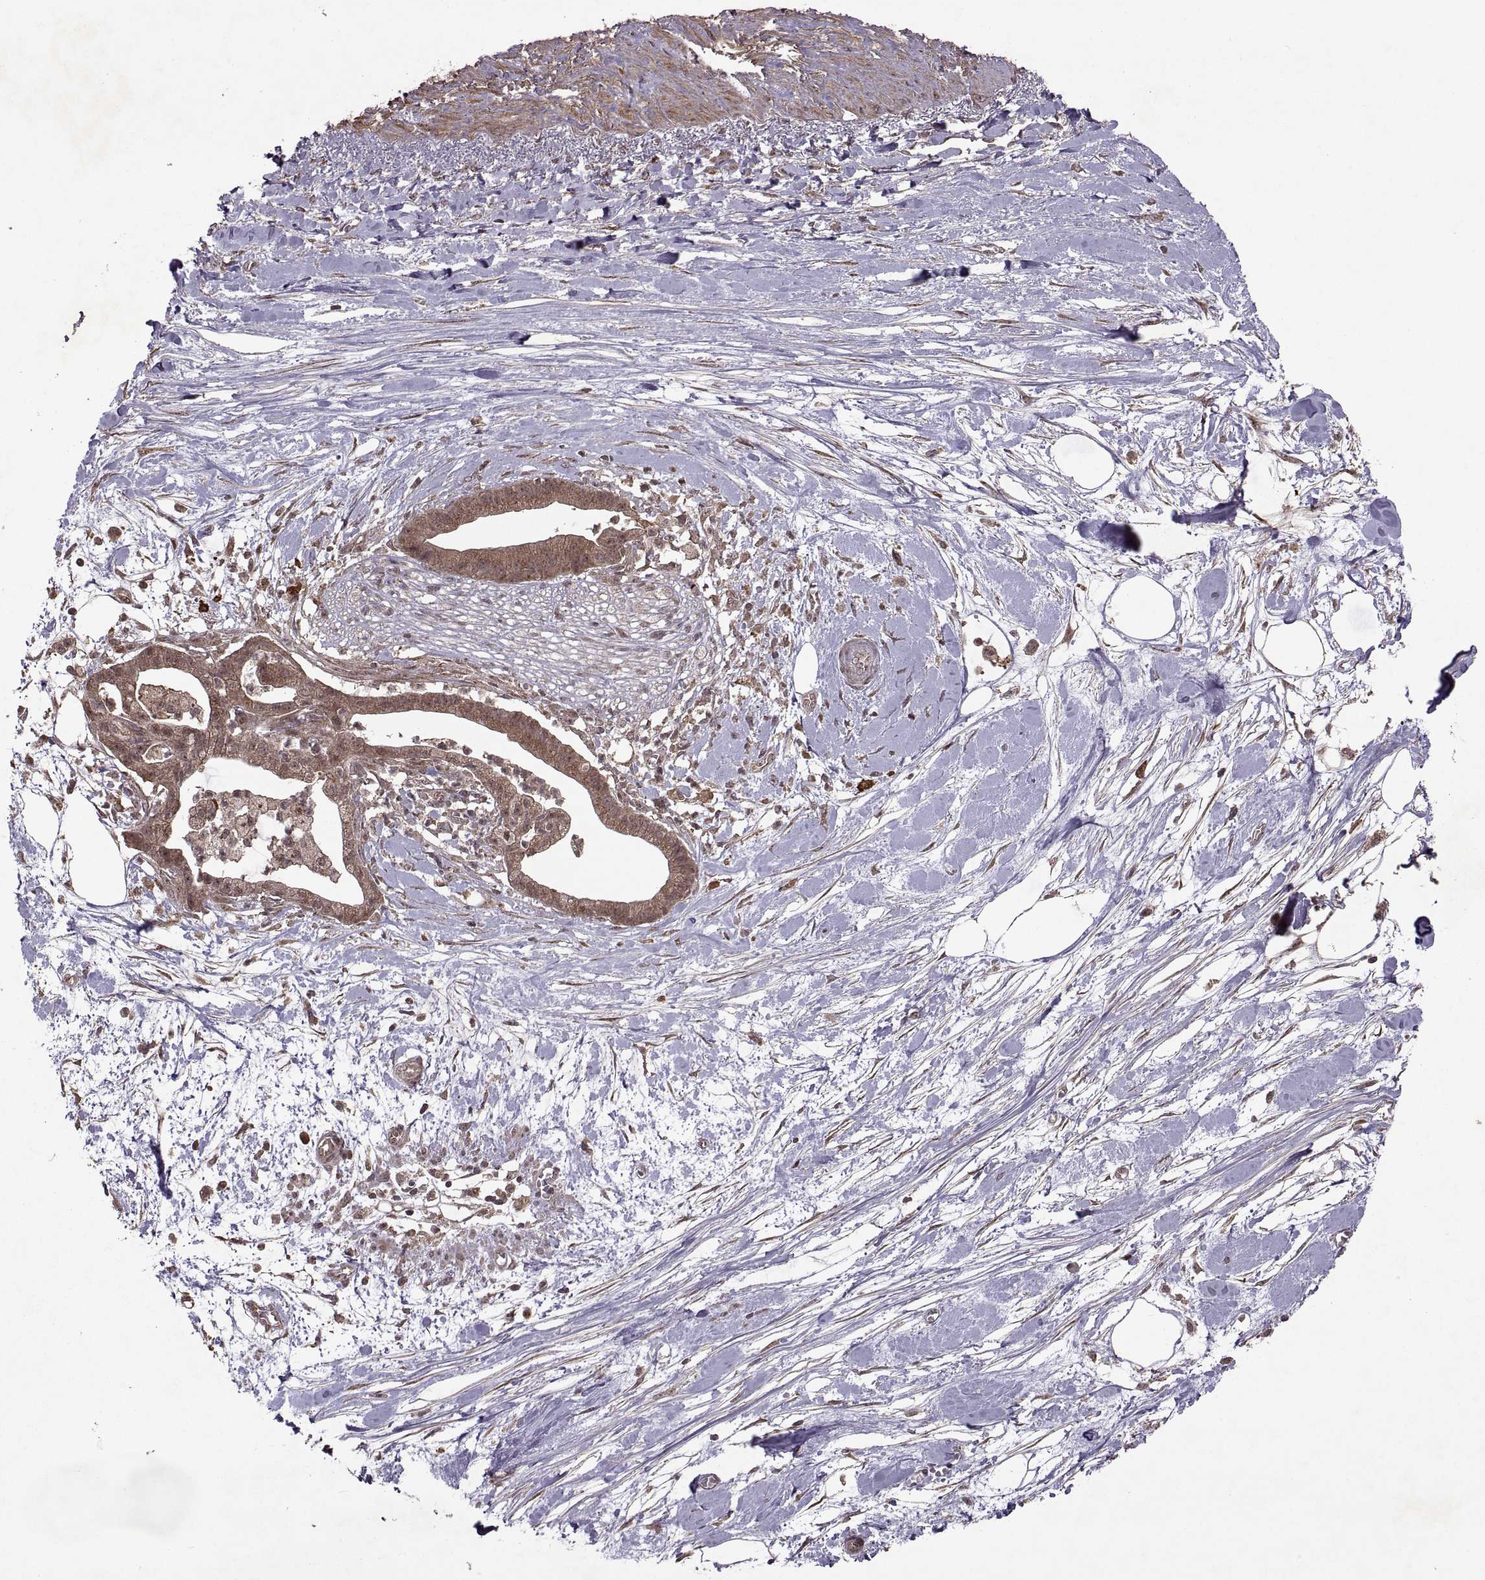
{"staining": {"intensity": "moderate", "quantity": ">75%", "location": "cytoplasmic/membranous"}, "tissue": "pancreatic cancer", "cell_type": "Tumor cells", "image_type": "cancer", "snomed": [{"axis": "morphology", "description": "Normal tissue, NOS"}, {"axis": "morphology", "description": "Adenocarcinoma, NOS"}, {"axis": "topography", "description": "Lymph node"}, {"axis": "topography", "description": "Pancreas"}], "caption": "A brown stain labels moderate cytoplasmic/membranous staining of a protein in human pancreatic adenocarcinoma tumor cells.", "gene": "PTOV1", "patient": {"sex": "female", "age": 58}}